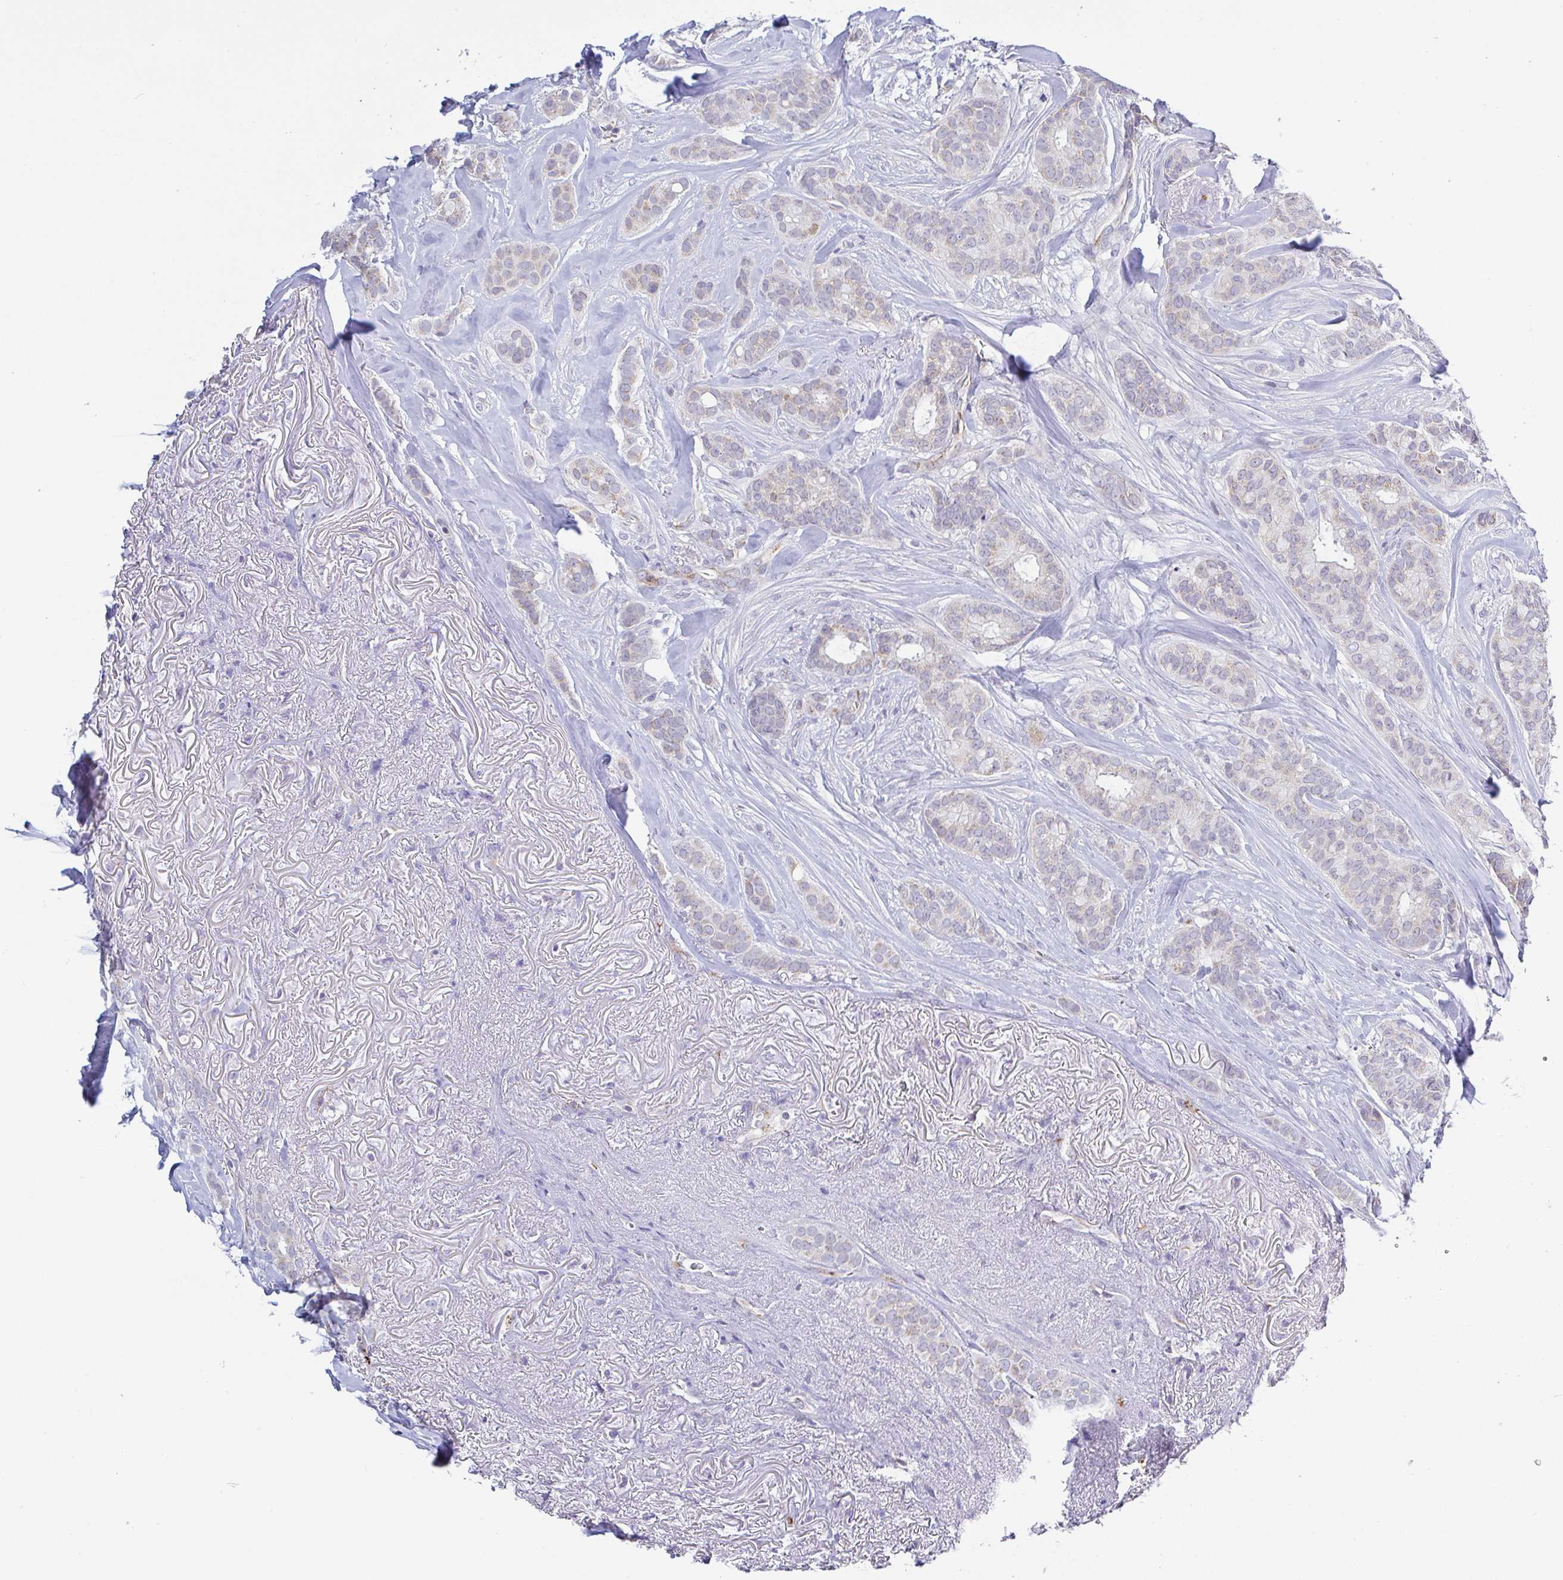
{"staining": {"intensity": "negative", "quantity": "none", "location": "none"}, "tissue": "breast cancer", "cell_type": "Tumor cells", "image_type": "cancer", "snomed": [{"axis": "morphology", "description": "Duct carcinoma"}, {"axis": "topography", "description": "Breast"}], "caption": "Immunohistochemical staining of infiltrating ductal carcinoma (breast) displays no significant staining in tumor cells.", "gene": "PLCD4", "patient": {"sex": "female", "age": 84}}